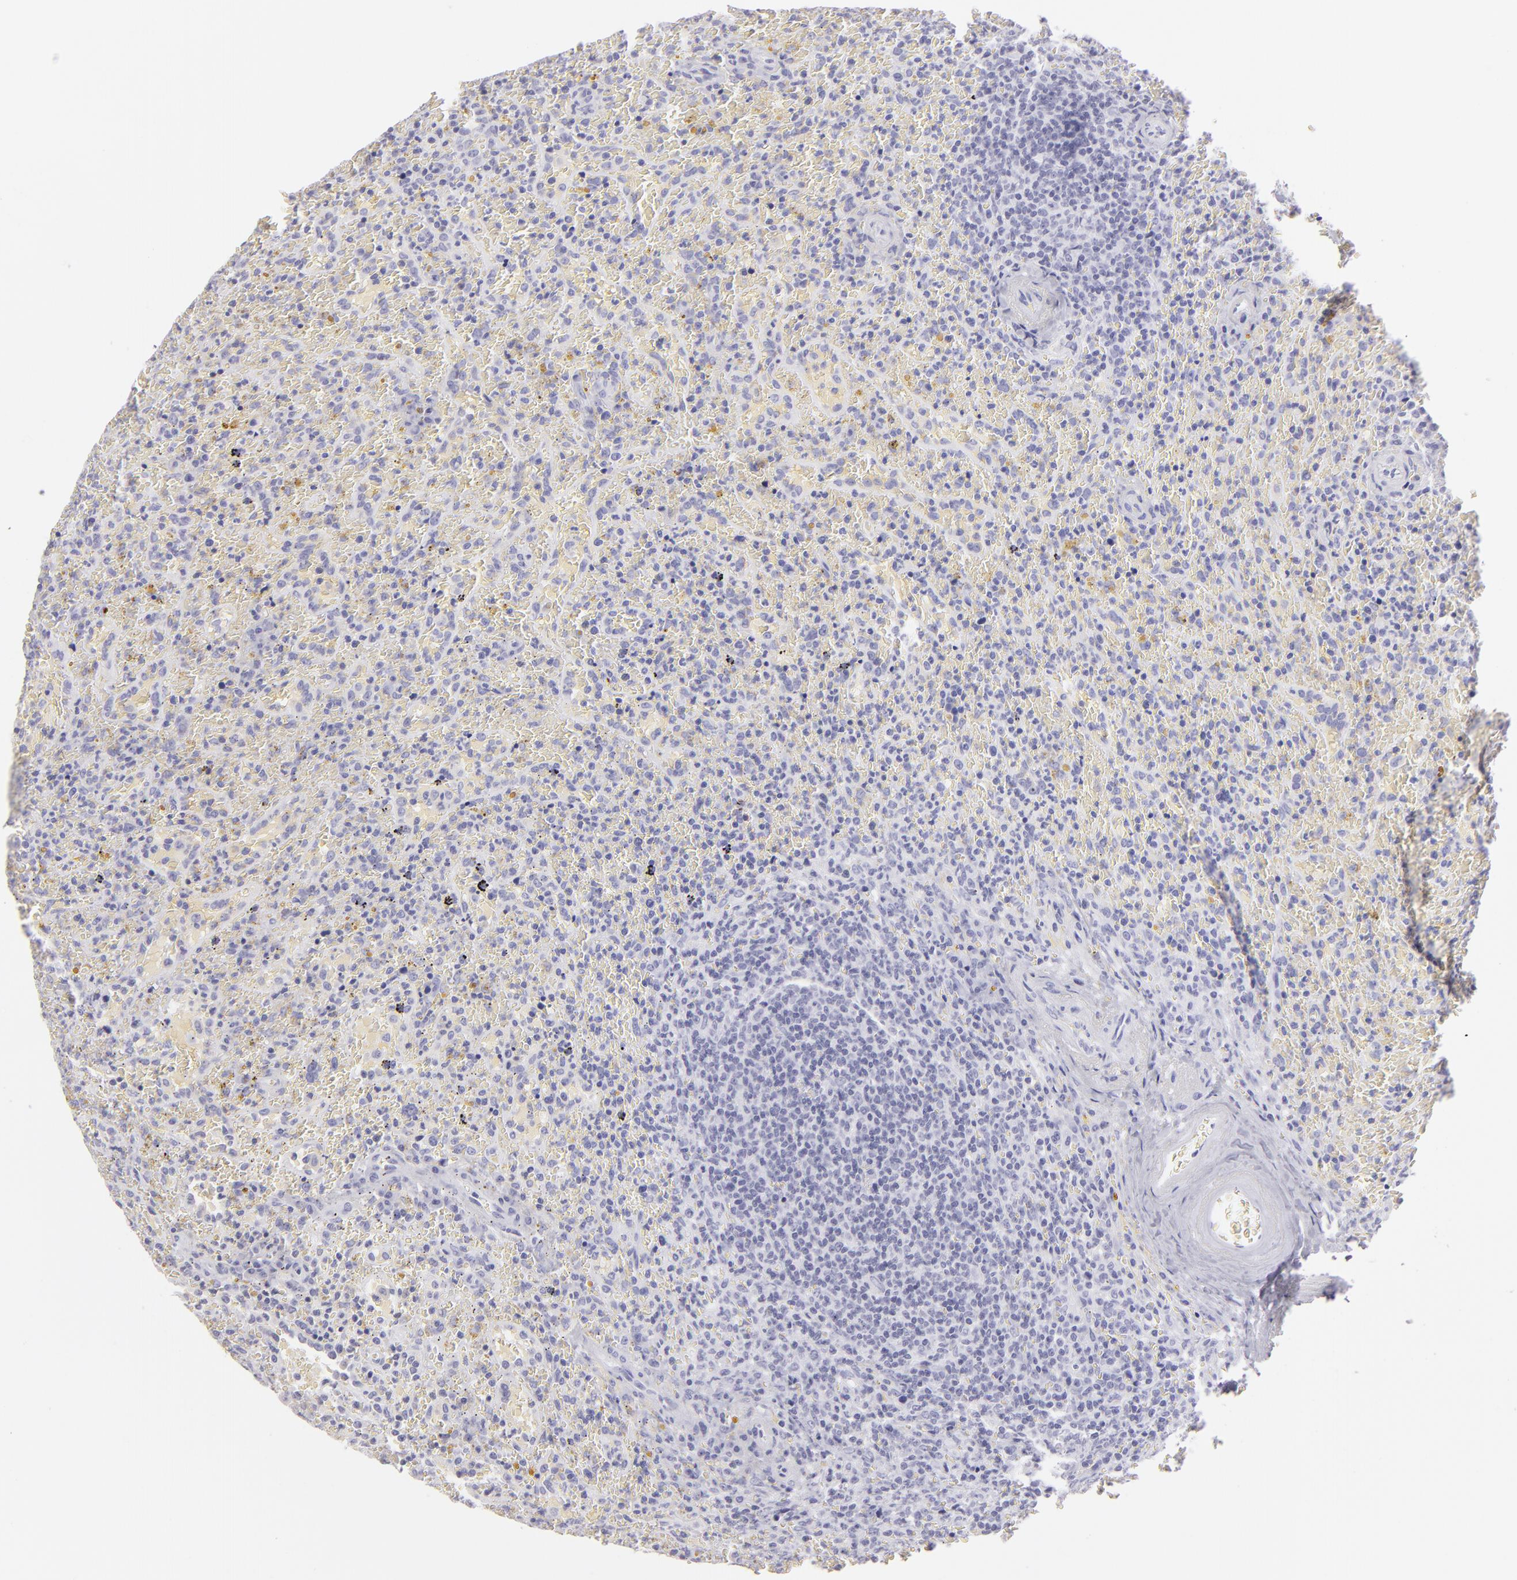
{"staining": {"intensity": "negative", "quantity": "none", "location": "none"}, "tissue": "lymphoma", "cell_type": "Tumor cells", "image_type": "cancer", "snomed": [{"axis": "morphology", "description": "Malignant lymphoma, non-Hodgkin's type, High grade"}, {"axis": "topography", "description": "Spleen"}, {"axis": "topography", "description": "Lymph node"}], "caption": "A micrograph of human lymphoma is negative for staining in tumor cells.", "gene": "FLG", "patient": {"sex": "female", "age": 70}}